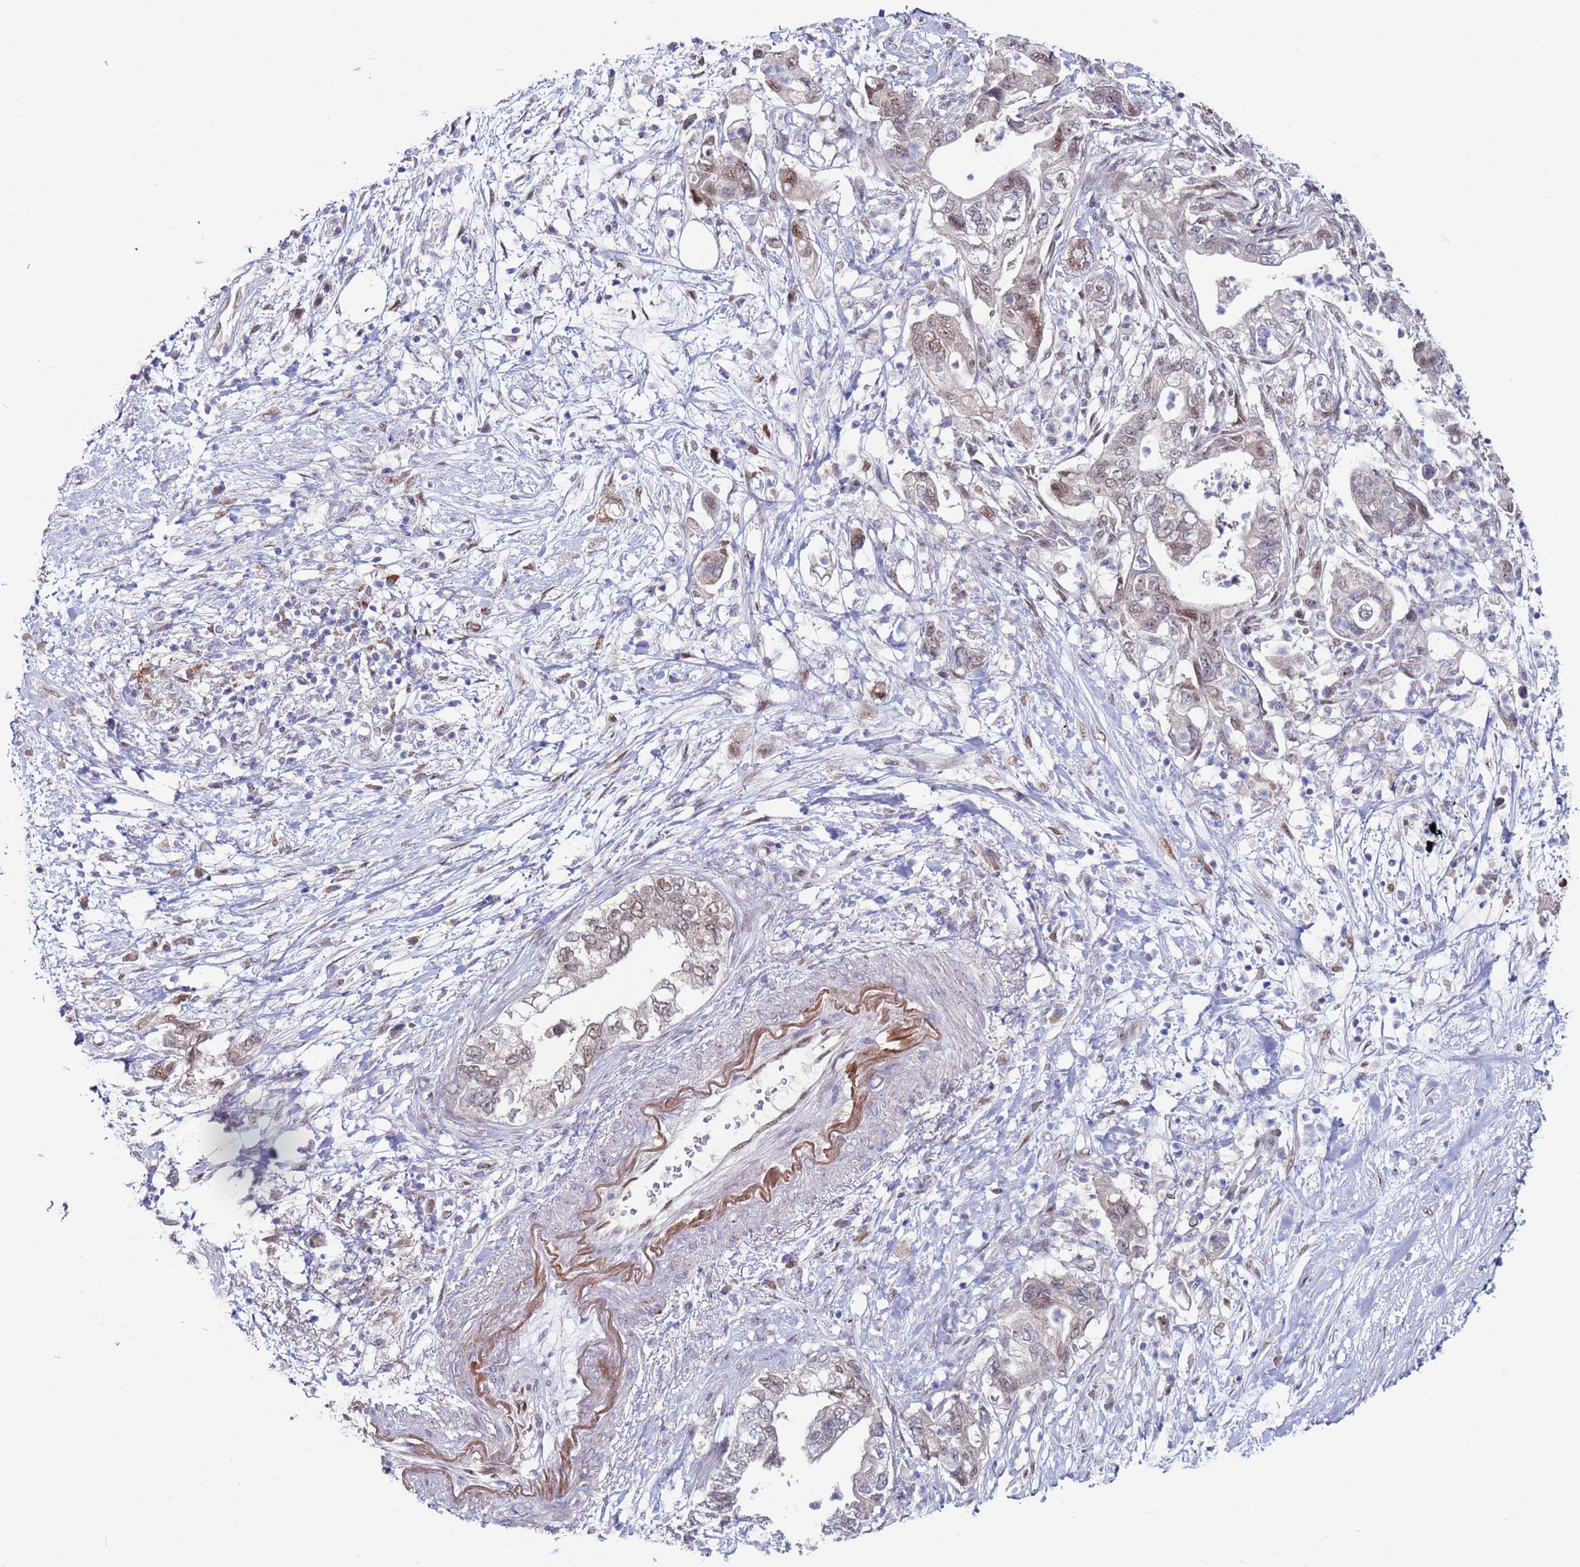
{"staining": {"intensity": "weak", "quantity": ">75%", "location": "nuclear"}, "tissue": "pancreatic cancer", "cell_type": "Tumor cells", "image_type": "cancer", "snomed": [{"axis": "morphology", "description": "Adenocarcinoma, NOS"}, {"axis": "topography", "description": "Pancreas"}], "caption": "Protein expression analysis of pancreatic cancer (adenocarcinoma) displays weak nuclear expression in about >75% of tumor cells.", "gene": "FBXO27", "patient": {"sex": "female", "age": 73}}